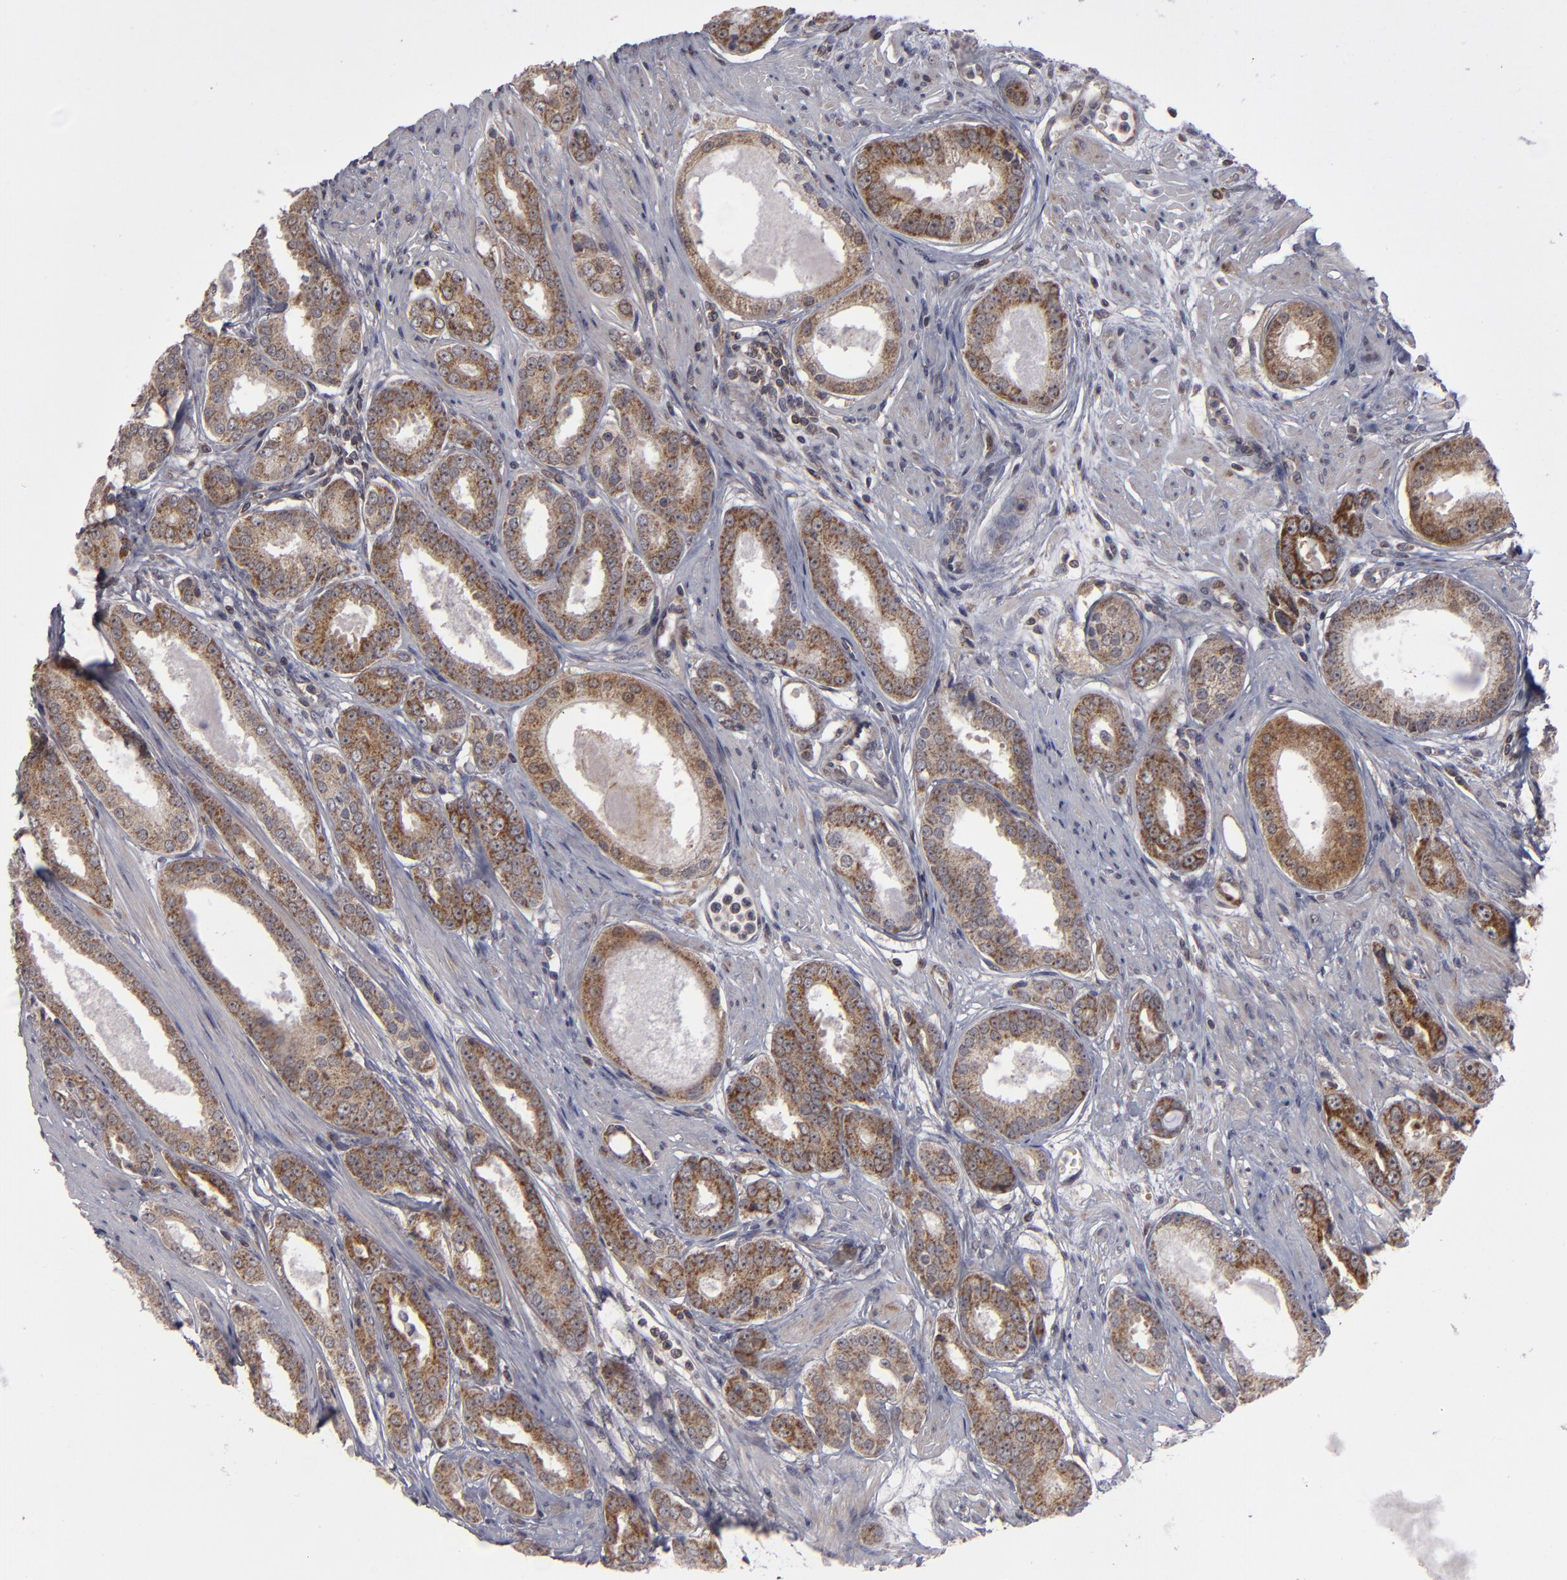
{"staining": {"intensity": "moderate", "quantity": ">75%", "location": "cytoplasmic/membranous"}, "tissue": "prostate cancer", "cell_type": "Tumor cells", "image_type": "cancer", "snomed": [{"axis": "morphology", "description": "Adenocarcinoma, Medium grade"}, {"axis": "topography", "description": "Prostate"}], "caption": "Protein expression analysis of human prostate adenocarcinoma (medium-grade) reveals moderate cytoplasmic/membranous positivity in about >75% of tumor cells.", "gene": "GLCCI1", "patient": {"sex": "male", "age": 53}}